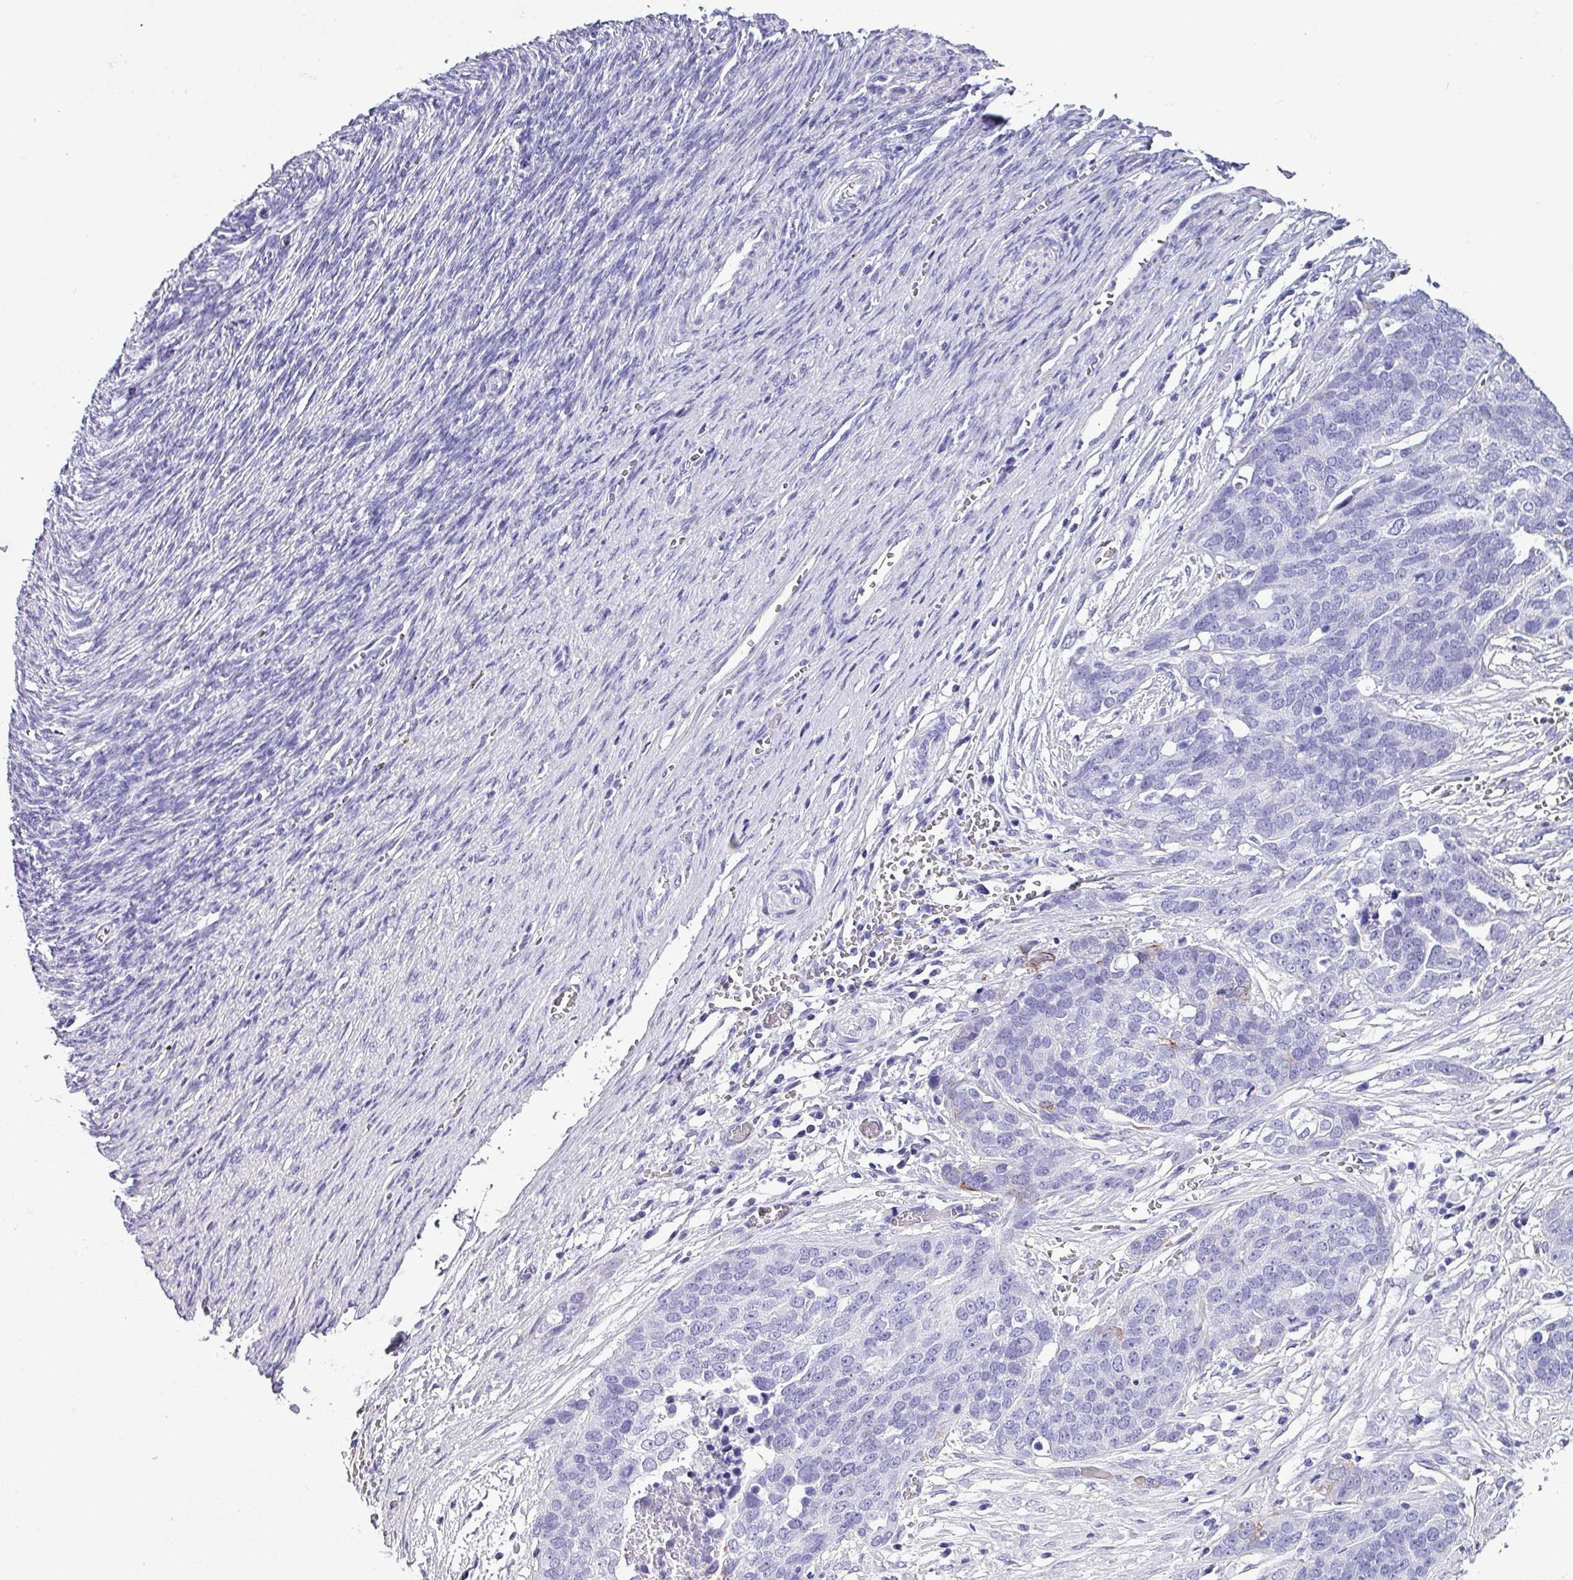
{"staining": {"intensity": "negative", "quantity": "none", "location": "none"}, "tissue": "ovarian cancer", "cell_type": "Tumor cells", "image_type": "cancer", "snomed": [{"axis": "morphology", "description": "Cystadenocarcinoma, serous, NOS"}, {"axis": "topography", "description": "Ovary"}], "caption": "Immunohistochemistry micrograph of neoplastic tissue: serous cystadenocarcinoma (ovarian) stained with DAB (3,3'-diaminobenzidine) demonstrates no significant protein expression in tumor cells.", "gene": "KRT6C", "patient": {"sex": "female", "age": 44}}